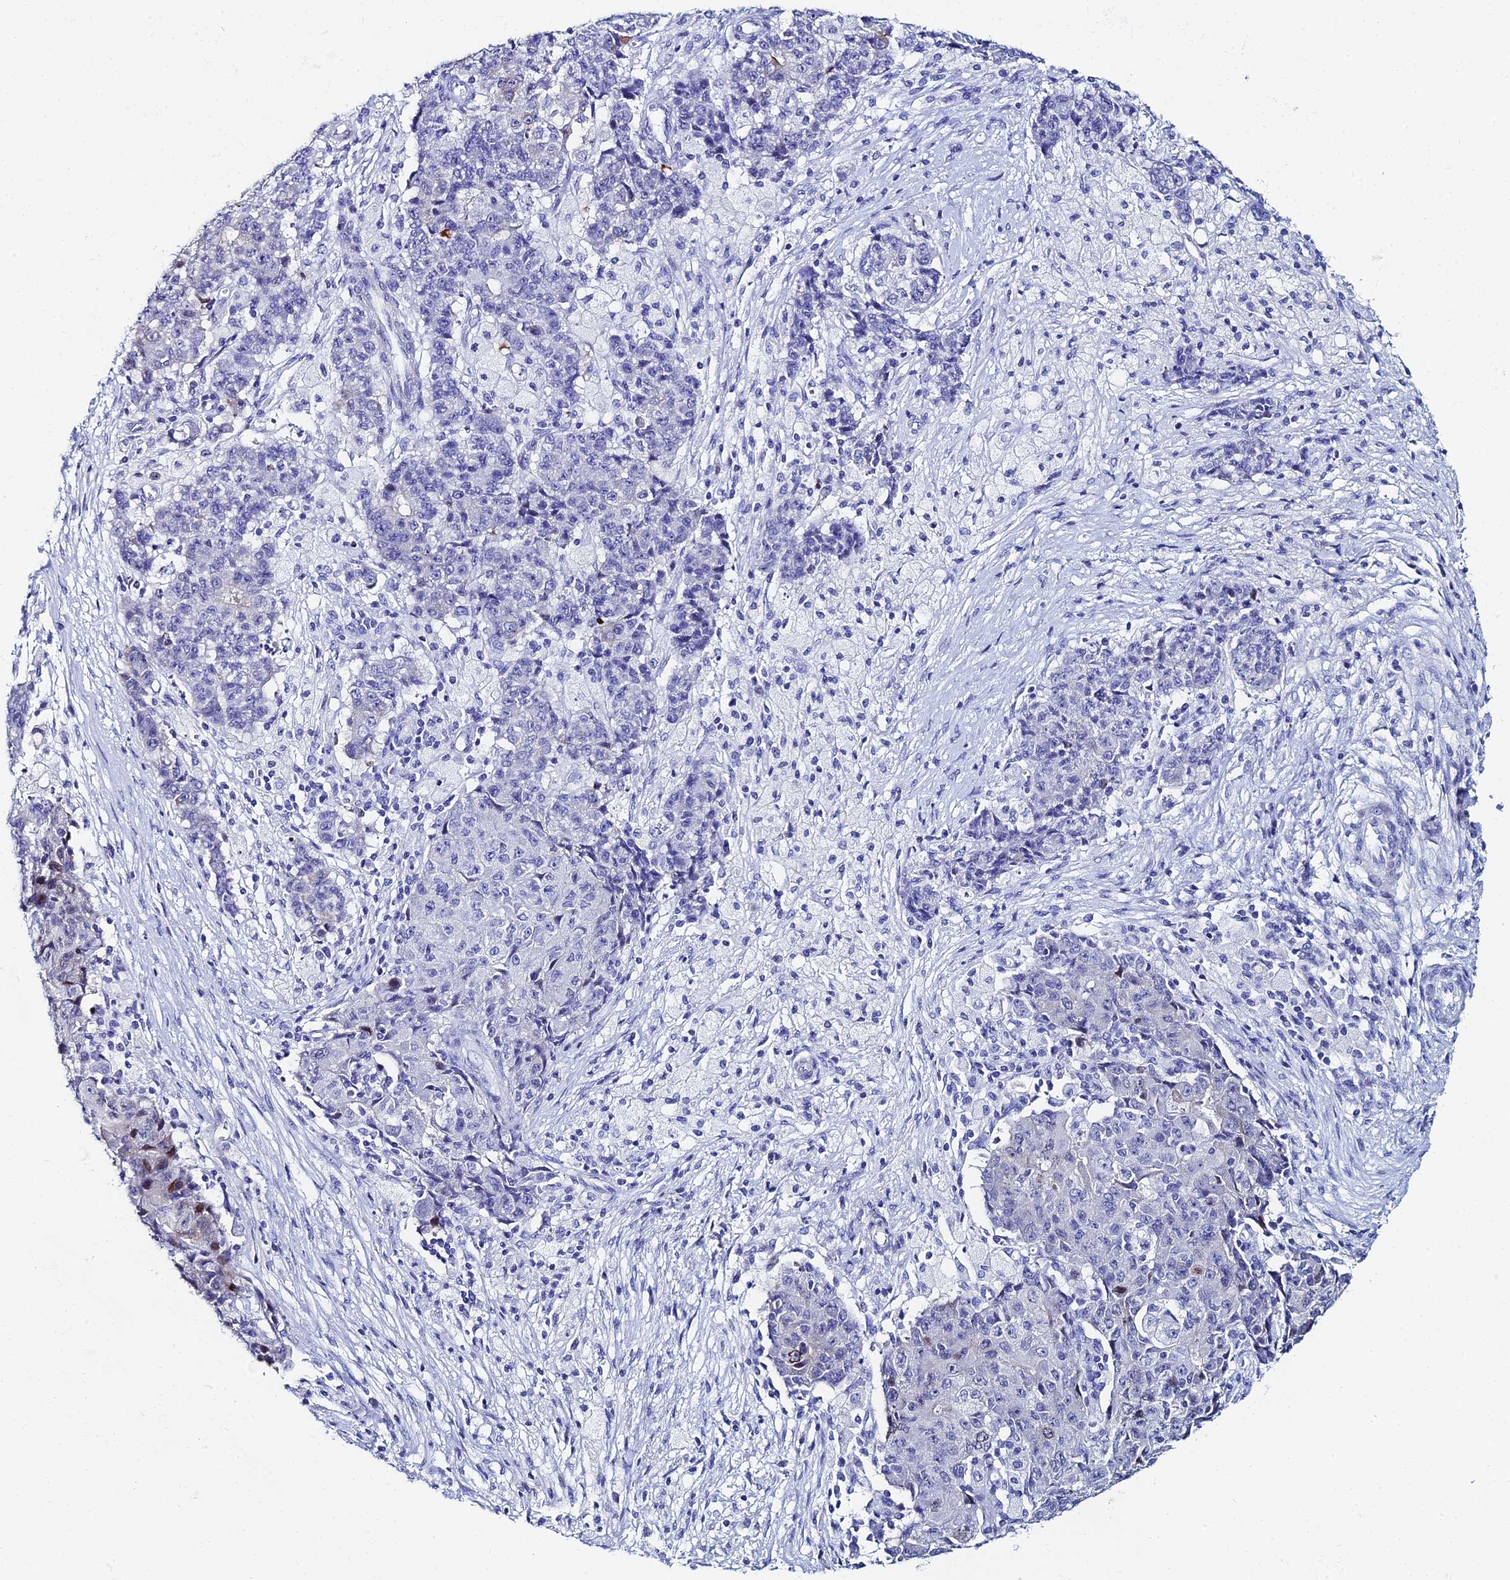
{"staining": {"intensity": "negative", "quantity": "none", "location": "none"}, "tissue": "ovarian cancer", "cell_type": "Tumor cells", "image_type": "cancer", "snomed": [{"axis": "morphology", "description": "Carcinoma, endometroid"}, {"axis": "topography", "description": "Ovary"}], "caption": "A photomicrograph of human ovarian cancer is negative for staining in tumor cells.", "gene": "HSPA1L", "patient": {"sex": "female", "age": 42}}